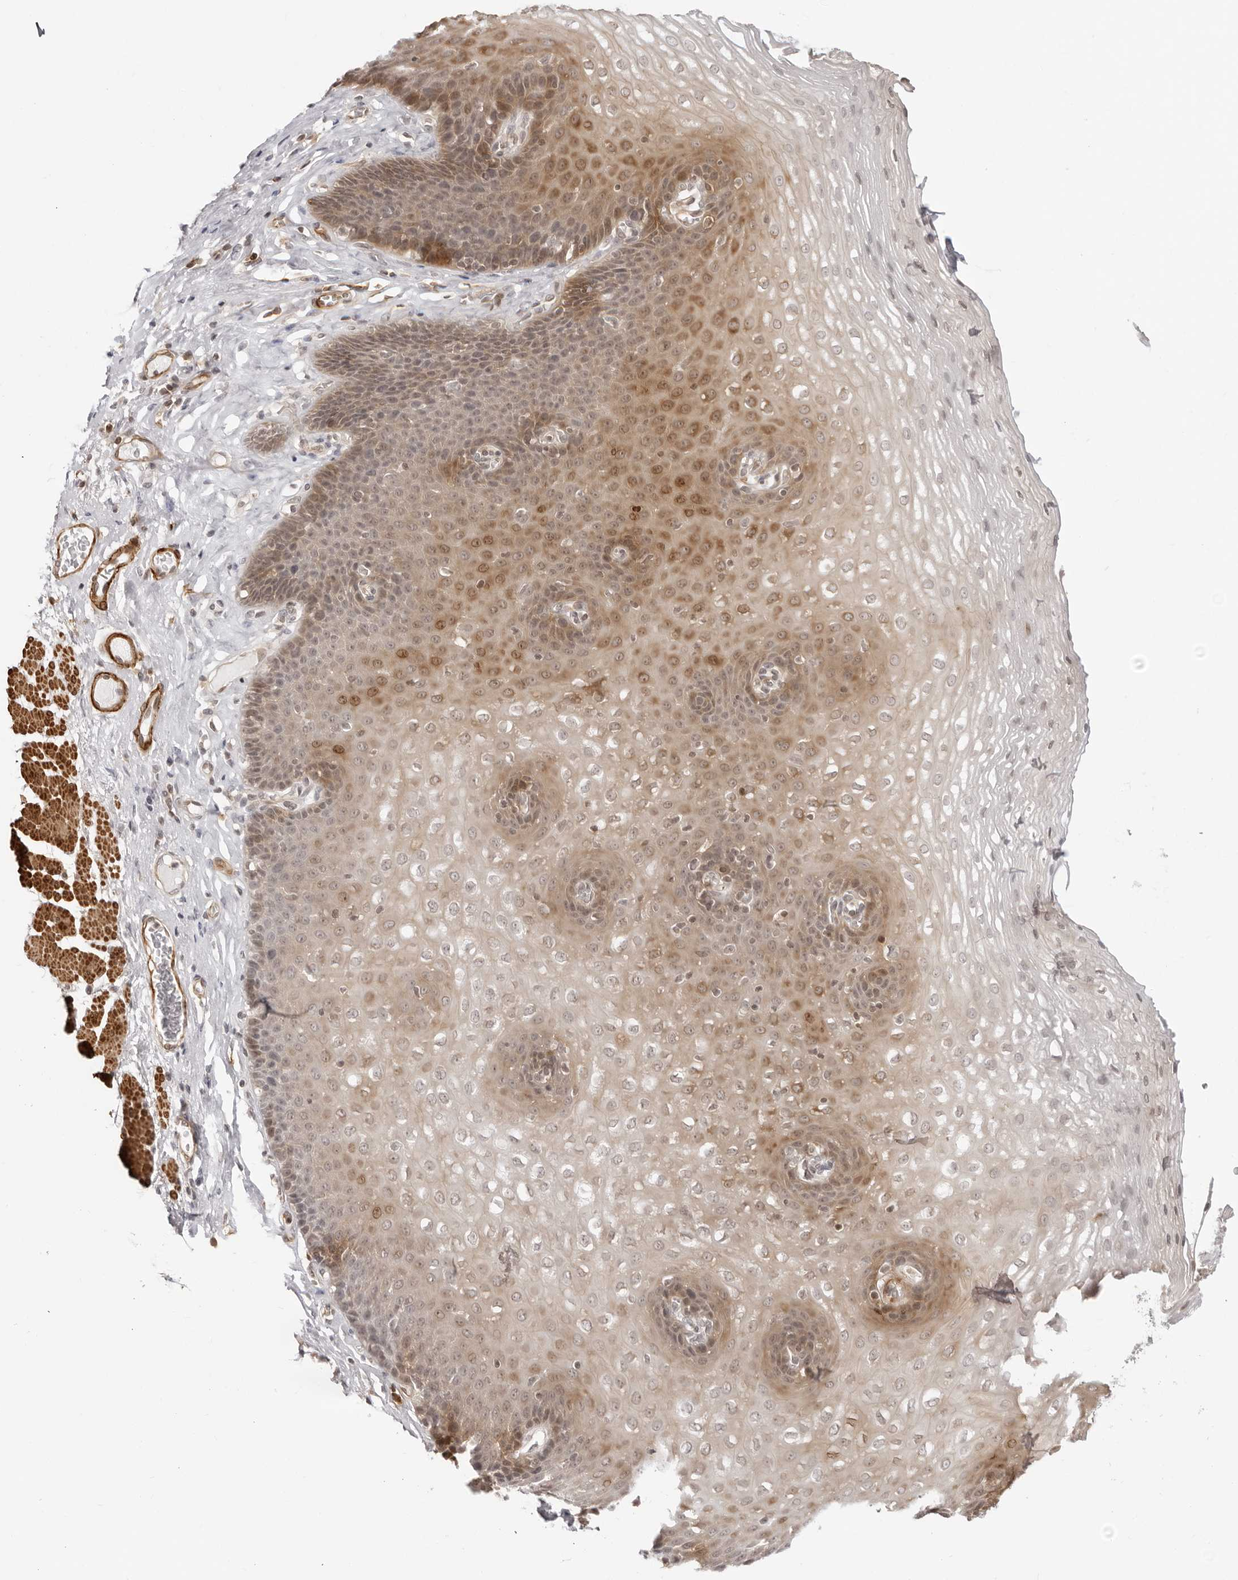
{"staining": {"intensity": "moderate", "quantity": "<25%", "location": "cytoplasmic/membranous"}, "tissue": "esophagus", "cell_type": "Squamous epithelial cells", "image_type": "normal", "snomed": [{"axis": "morphology", "description": "Normal tissue, NOS"}, {"axis": "topography", "description": "Esophagus"}], "caption": "DAB (3,3'-diaminobenzidine) immunohistochemical staining of unremarkable human esophagus displays moderate cytoplasmic/membranous protein positivity in approximately <25% of squamous epithelial cells.", "gene": "UNK", "patient": {"sex": "female", "age": 66}}